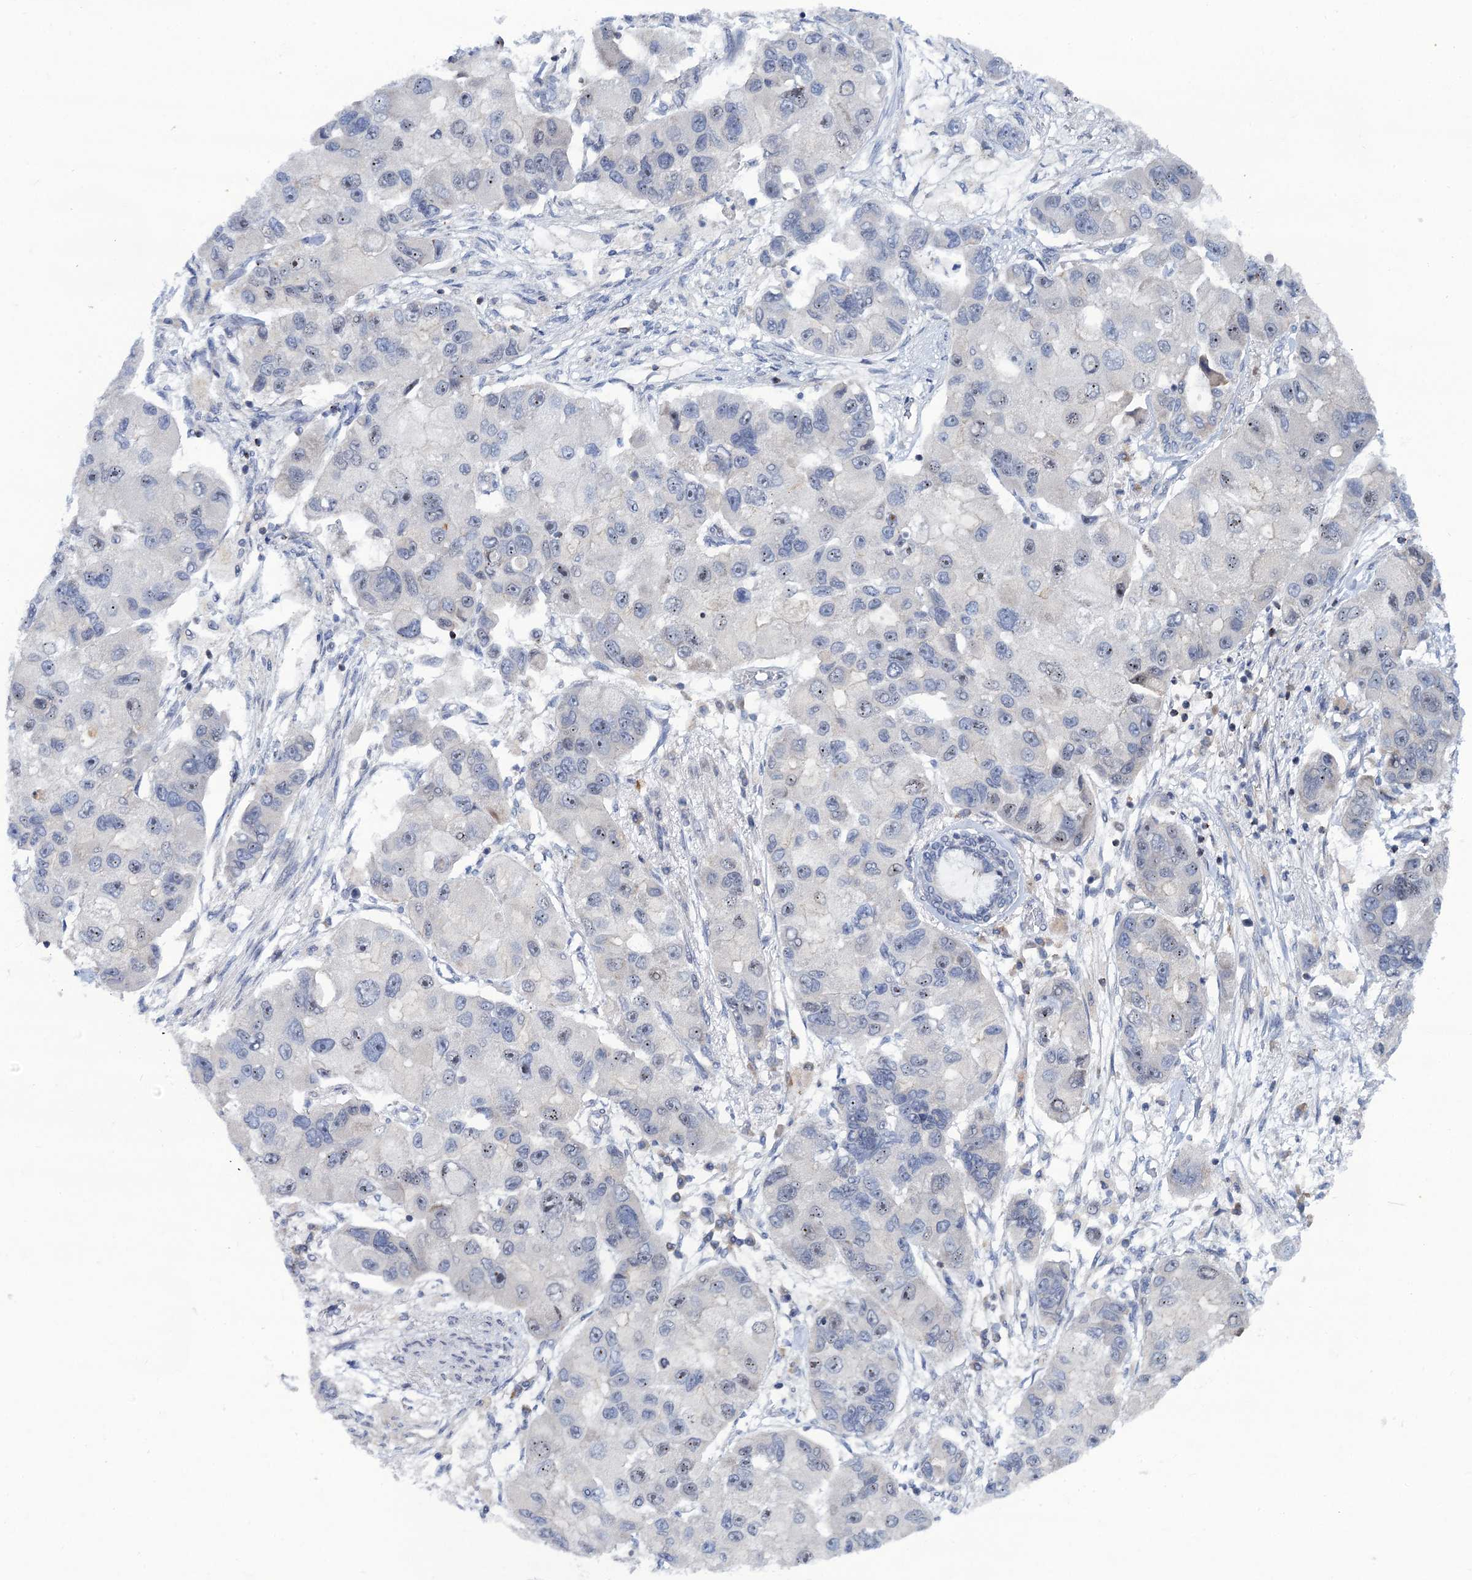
{"staining": {"intensity": "weak", "quantity": ">75%", "location": "cytoplasmic/membranous"}, "tissue": "lung cancer", "cell_type": "Tumor cells", "image_type": "cancer", "snomed": [{"axis": "morphology", "description": "Adenocarcinoma, NOS"}, {"axis": "topography", "description": "Lung"}], "caption": "Brown immunohistochemical staining in human lung cancer demonstrates weak cytoplasmic/membranous staining in about >75% of tumor cells. The staining was performed using DAB (3,3'-diaminobenzidine) to visualize the protein expression in brown, while the nuclei were stained in blue with hematoxylin (Magnification: 20x).", "gene": "QPCTL", "patient": {"sex": "female", "age": 54}}